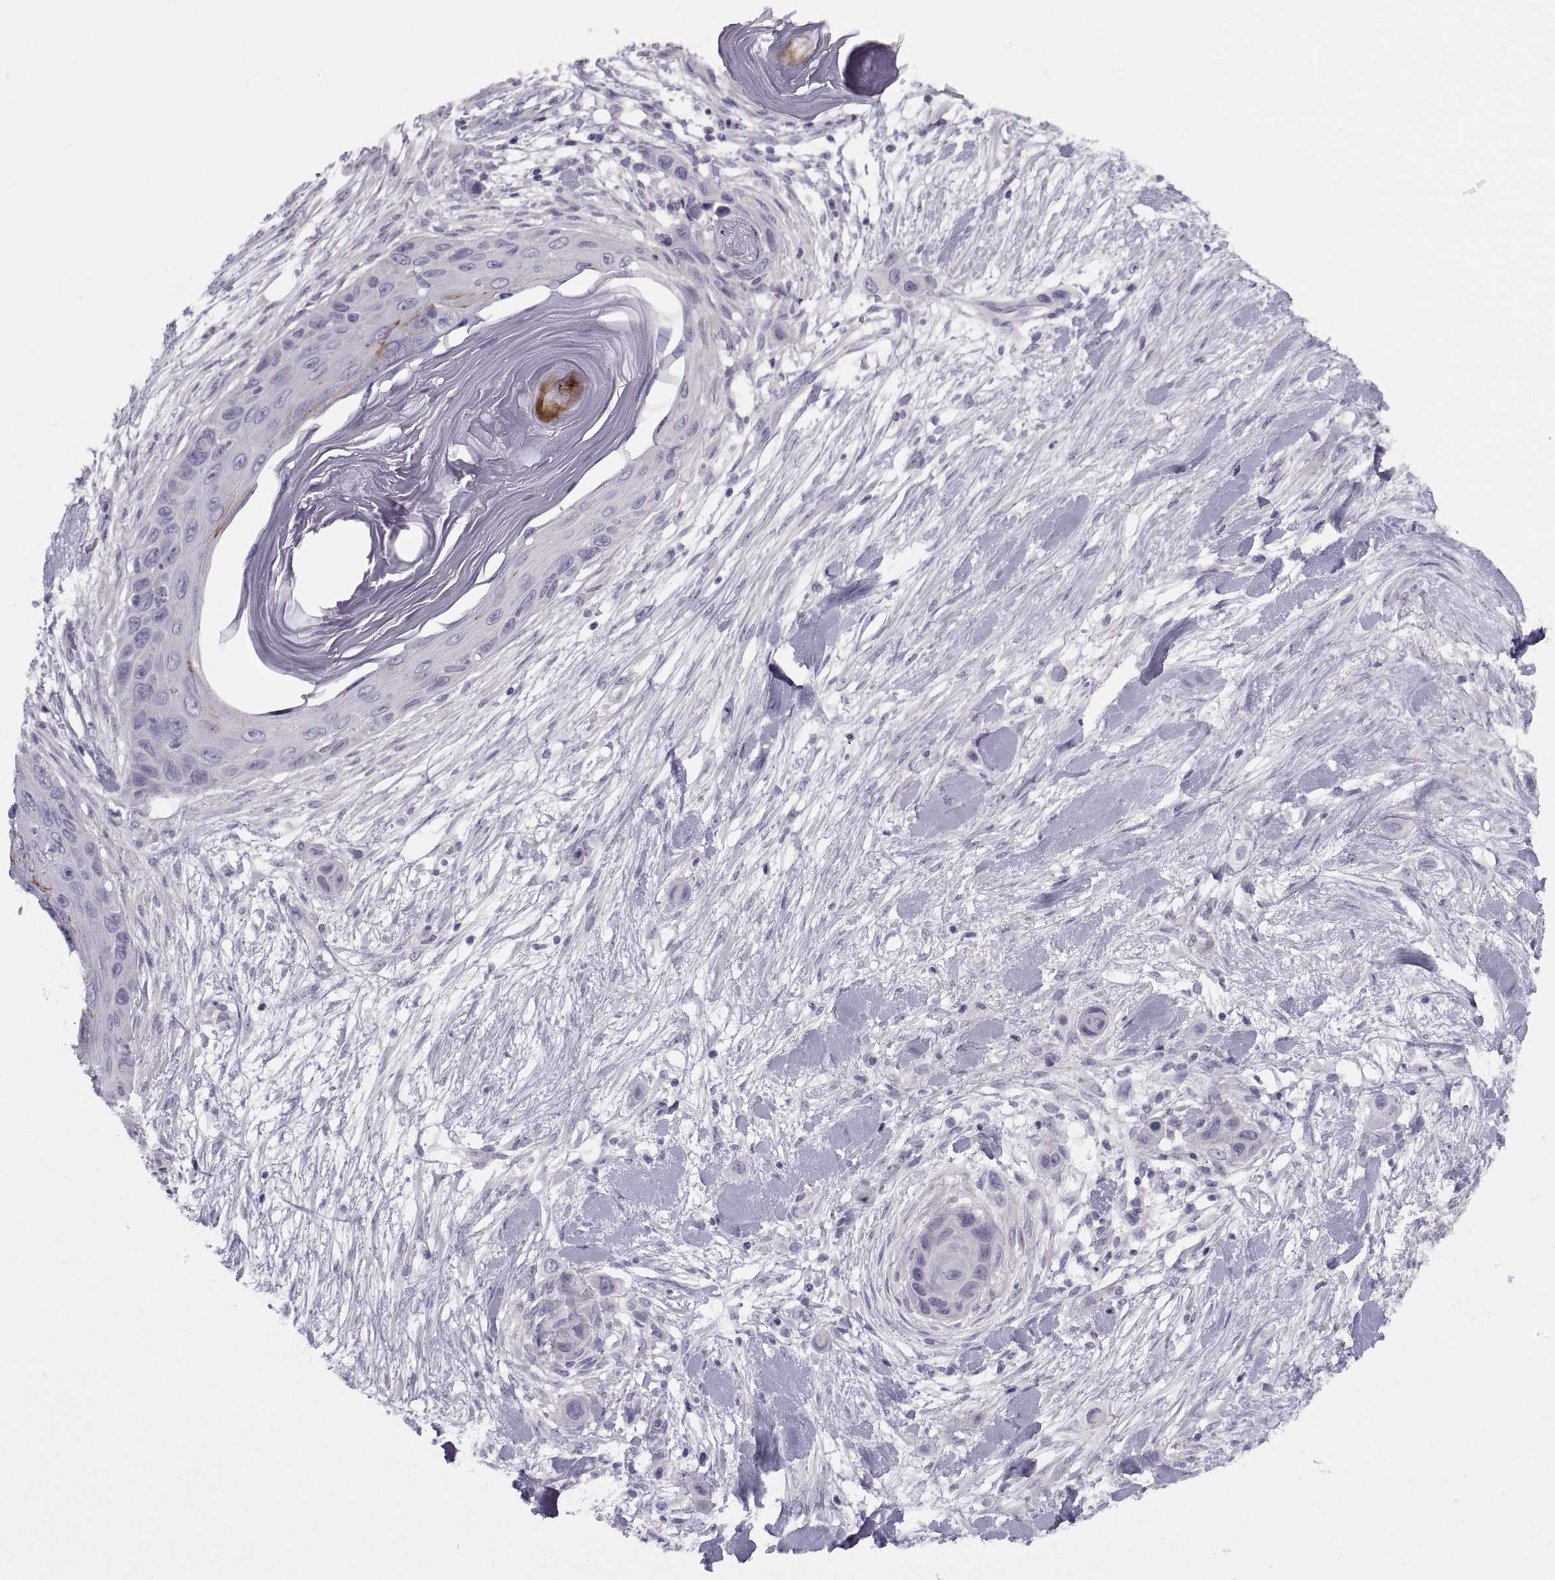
{"staining": {"intensity": "negative", "quantity": "none", "location": "none"}, "tissue": "skin cancer", "cell_type": "Tumor cells", "image_type": "cancer", "snomed": [{"axis": "morphology", "description": "Squamous cell carcinoma, NOS"}, {"axis": "topography", "description": "Skin"}], "caption": "Skin cancer was stained to show a protein in brown. There is no significant expression in tumor cells.", "gene": "BSPH1", "patient": {"sex": "male", "age": 79}}